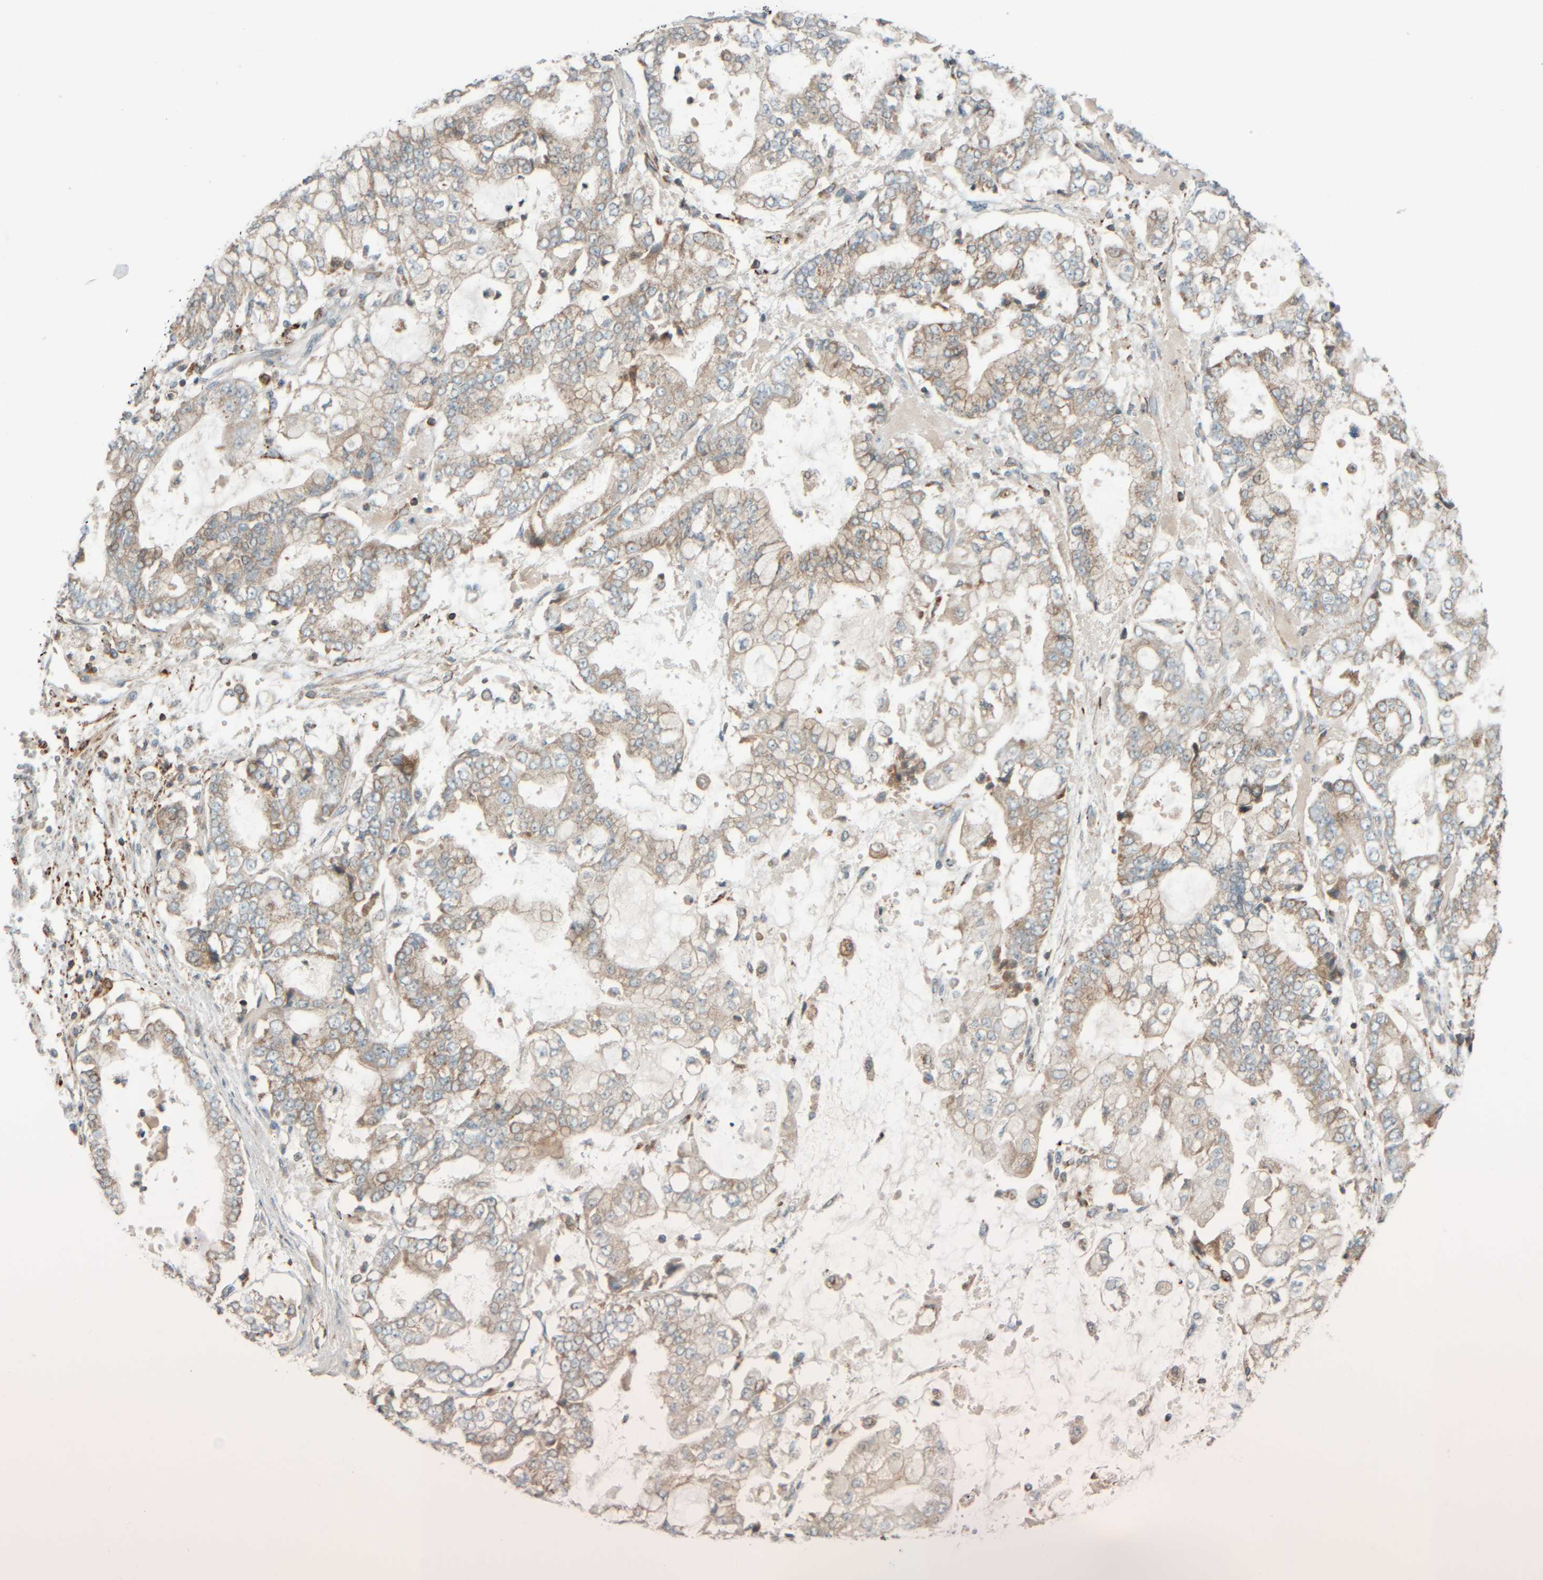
{"staining": {"intensity": "weak", "quantity": "25%-75%", "location": "cytoplasmic/membranous"}, "tissue": "stomach cancer", "cell_type": "Tumor cells", "image_type": "cancer", "snomed": [{"axis": "morphology", "description": "Adenocarcinoma, NOS"}, {"axis": "topography", "description": "Stomach"}], "caption": "Protein staining reveals weak cytoplasmic/membranous staining in approximately 25%-75% of tumor cells in adenocarcinoma (stomach).", "gene": "SPAG5", "patient": {"sex": "male", "age": 76}}